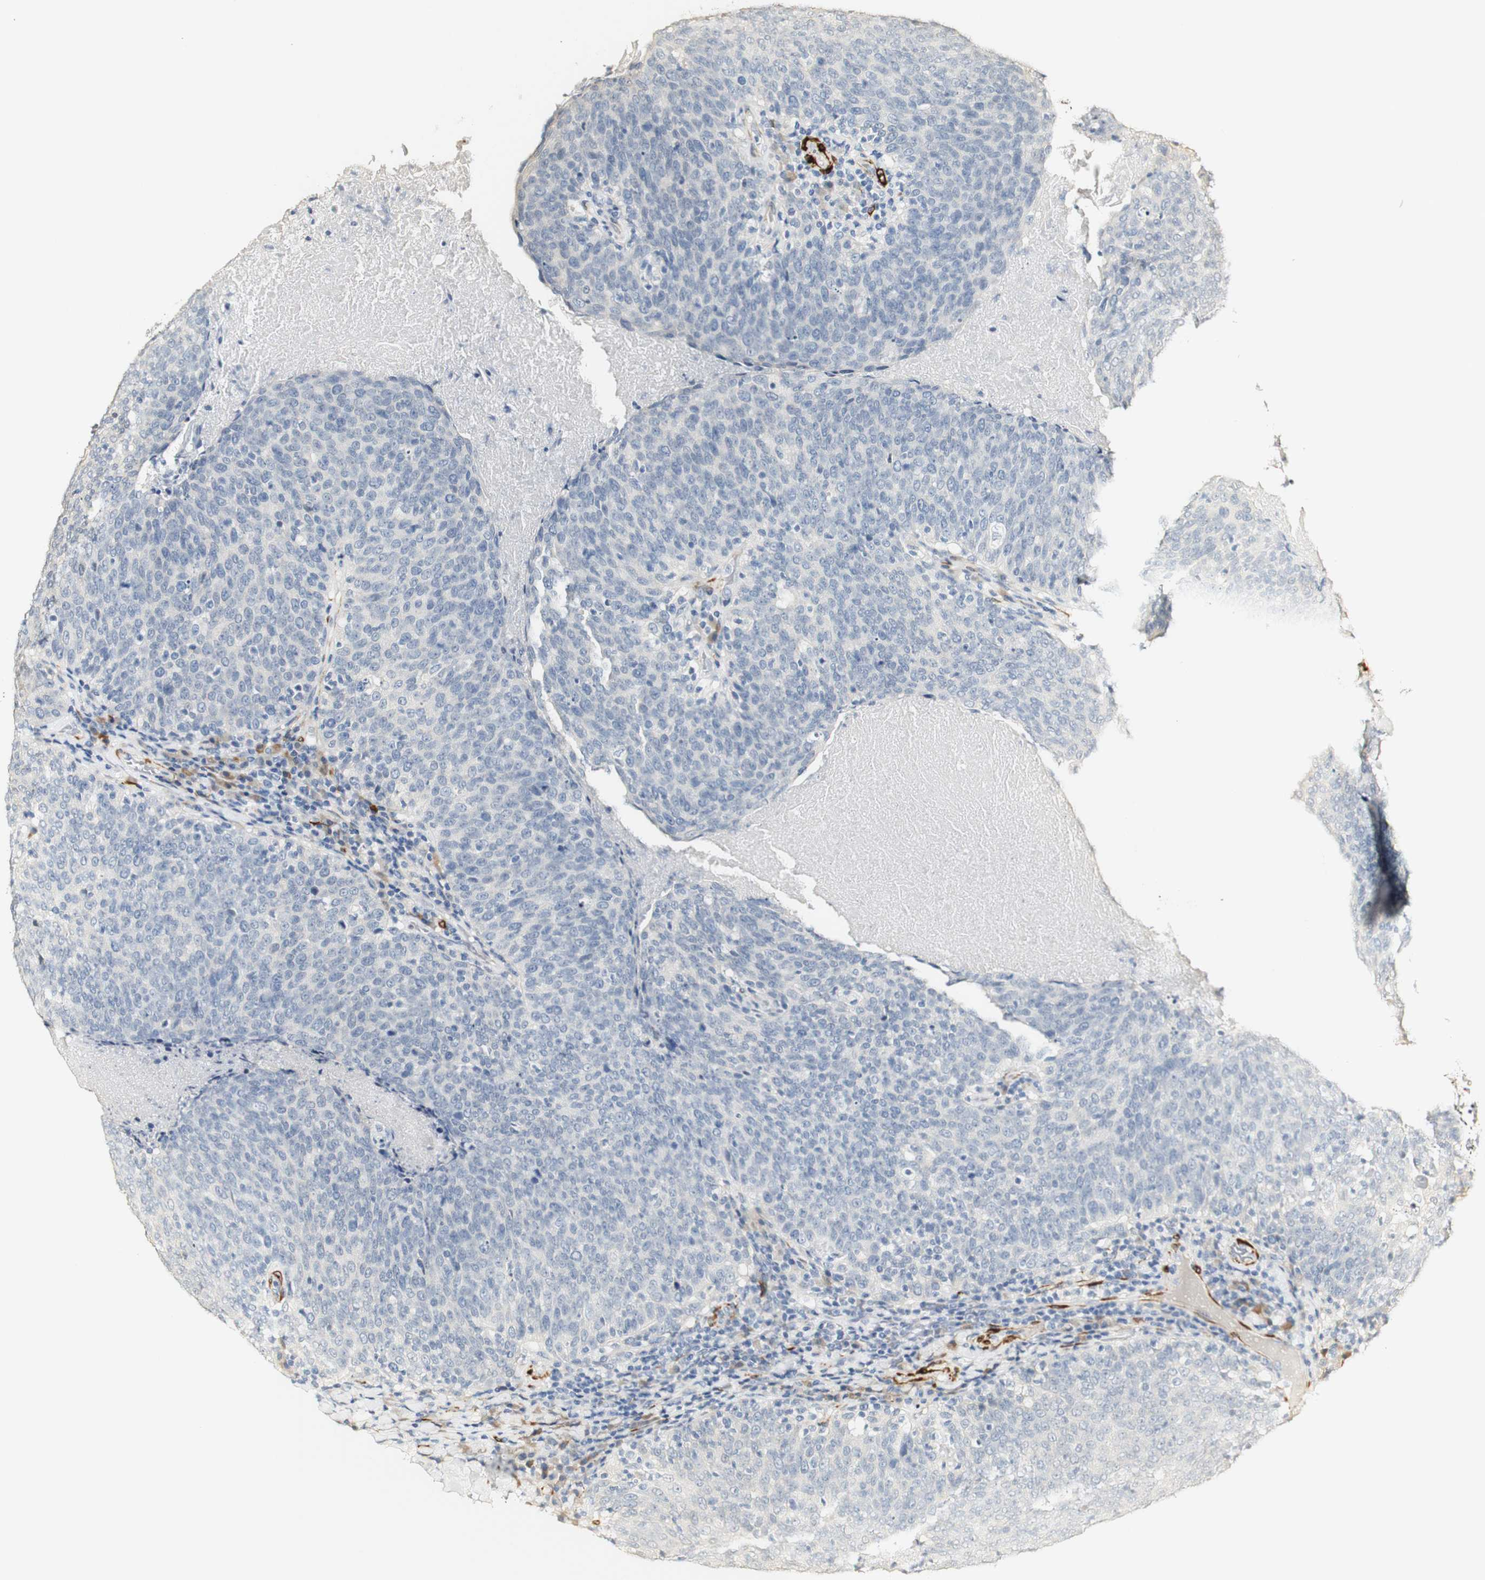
{"staining": {"intensity": "negative", "quantity": "none", "location": "none"}, "tissue": "head and neck cancer", "cell_type": "Tumor cells", "image_type": "cancer", "snomed": [{"axis": "morphology", "description": "Squamous cell carcinoma, NOS"}, {"axis": "morphology", "description": "Squamous cell carcinoma, metastatic, NOS"}, {"axis": "topography", "description": "Lymph node"}, {"axis": "topography", "description": "Head-Neck"}], "caption": "Head and neck cancer was stained to show a protein in brown. There is no significant positivity in tumor cells.", "gene": "FMO3", "patient": {"sex": "male", "age": 62}}